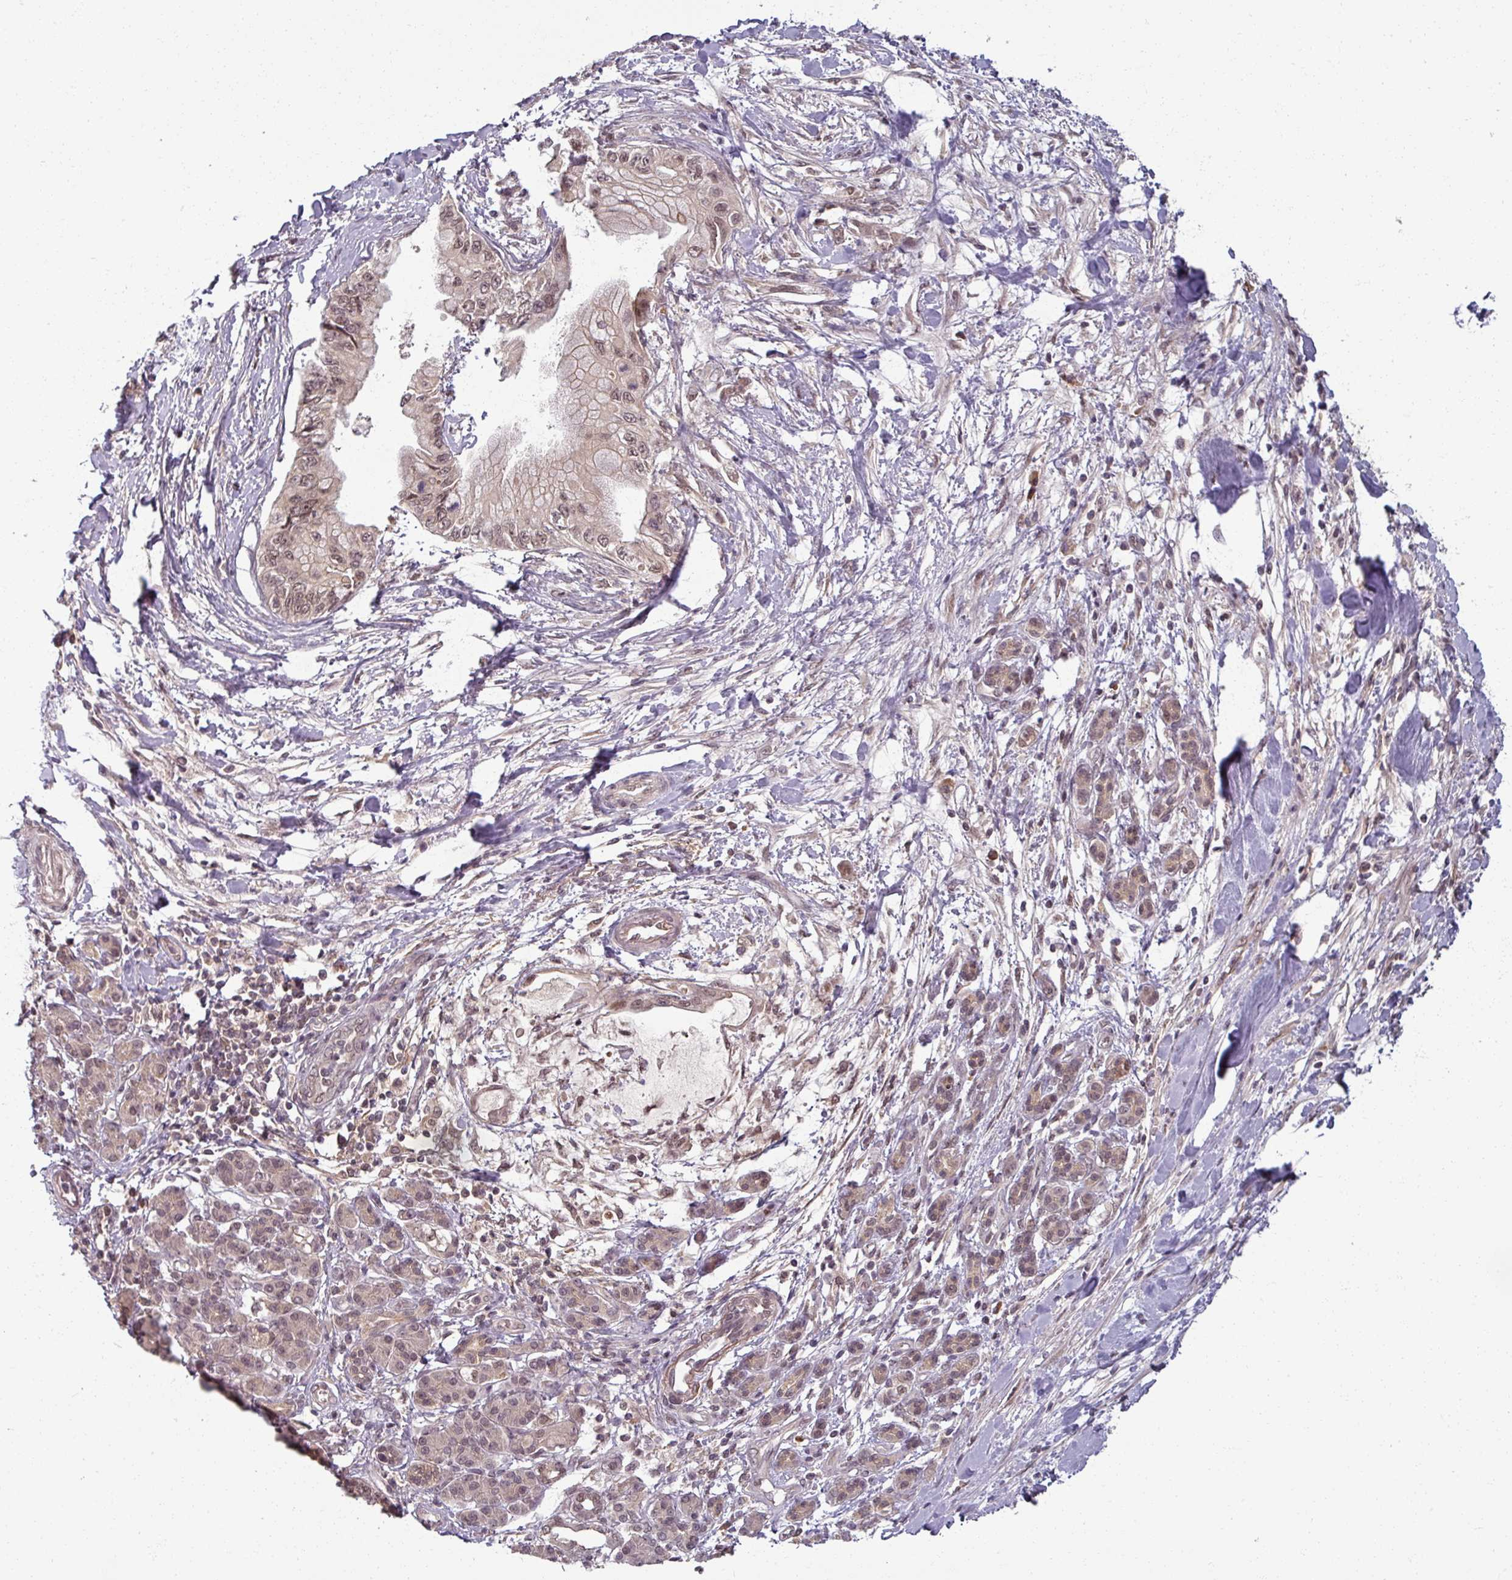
{"staining": {"intensity": "weak", "quantity": ">75%", "location": "nuclear"}, "tissue": "pancreatic cancer", "cell_type": "Tumor cells", "image_type": "cancer", "snomed": [{"axis": "morphology", "description": "Adenocarcinoma, NOS"}, {"axis": "topography", "description": "Pancreas"}], "caption": "Human adenocarcinoma (pancreatic) stained with a brown dye demonstrates weak nuclear positive staining in about >75% of tumor cells.", "gene": "POLR2G", "patient": {"sex": "male", "age": 48}}